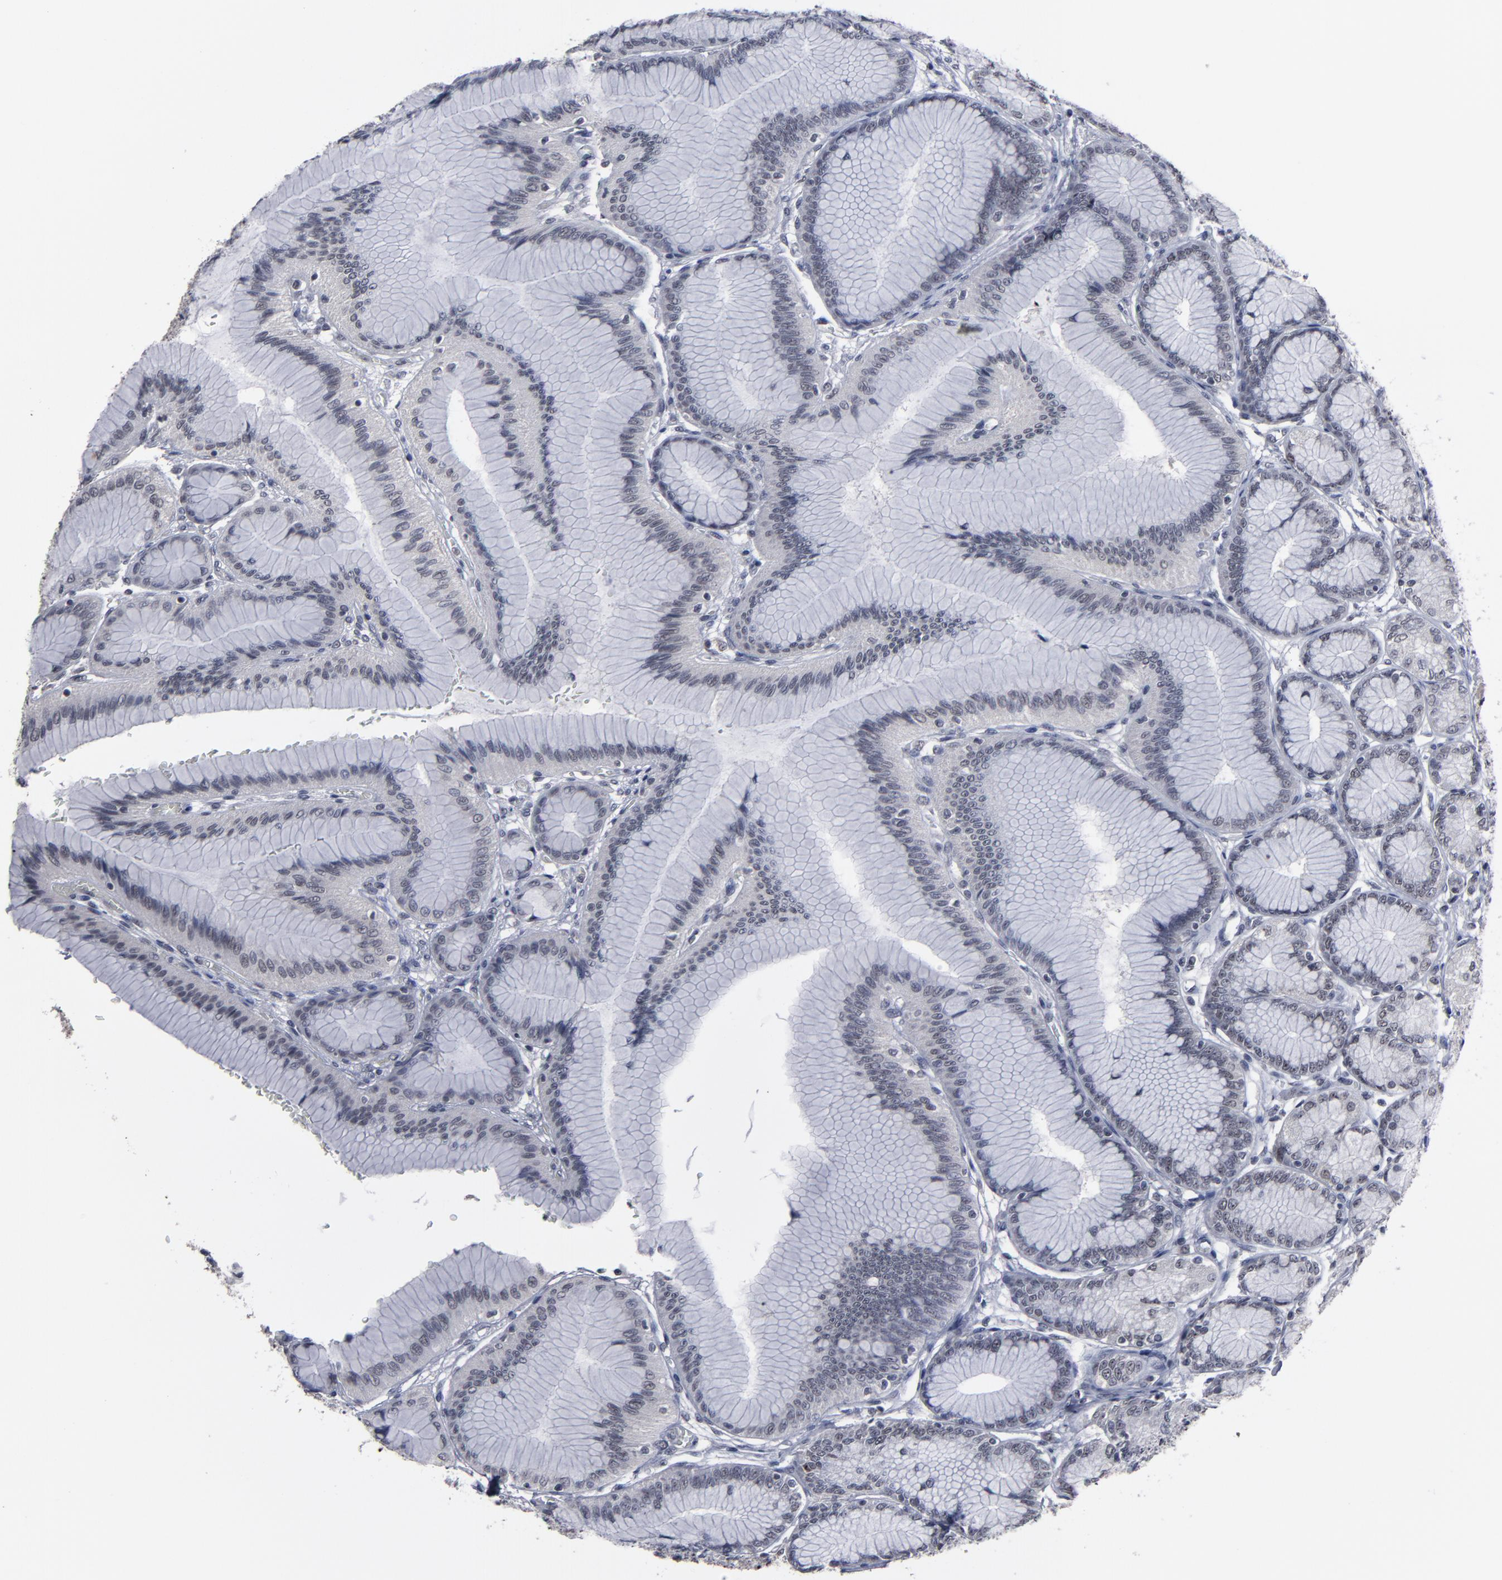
{"staining": {"intensity": "strong", "quantity": "25%-75%", "location": "nuclear"}, "tissue": "stomach", "cell_type": "Glandular cells", "image_type": "normal", "snomed": [{"axis": "morphology", "description": "Normal tissue, NOS"}, {"axis": "morphology", "description": "Adenocarcinoma, NOS"}, {"axis": "topography", "description": "Stomach"}, {"axis": "topography", "description": "Stomach, lower"}], "caption": "Immunohistochemistry (IHC) photomicrograph of normal stomach stained for a protein (brown), which demonstrates high levels of strong nuclear positivity in about 25%-75% of glandular cells.", "gene": "SSRP1", "patient": {"sex": "female", "age": 65}}